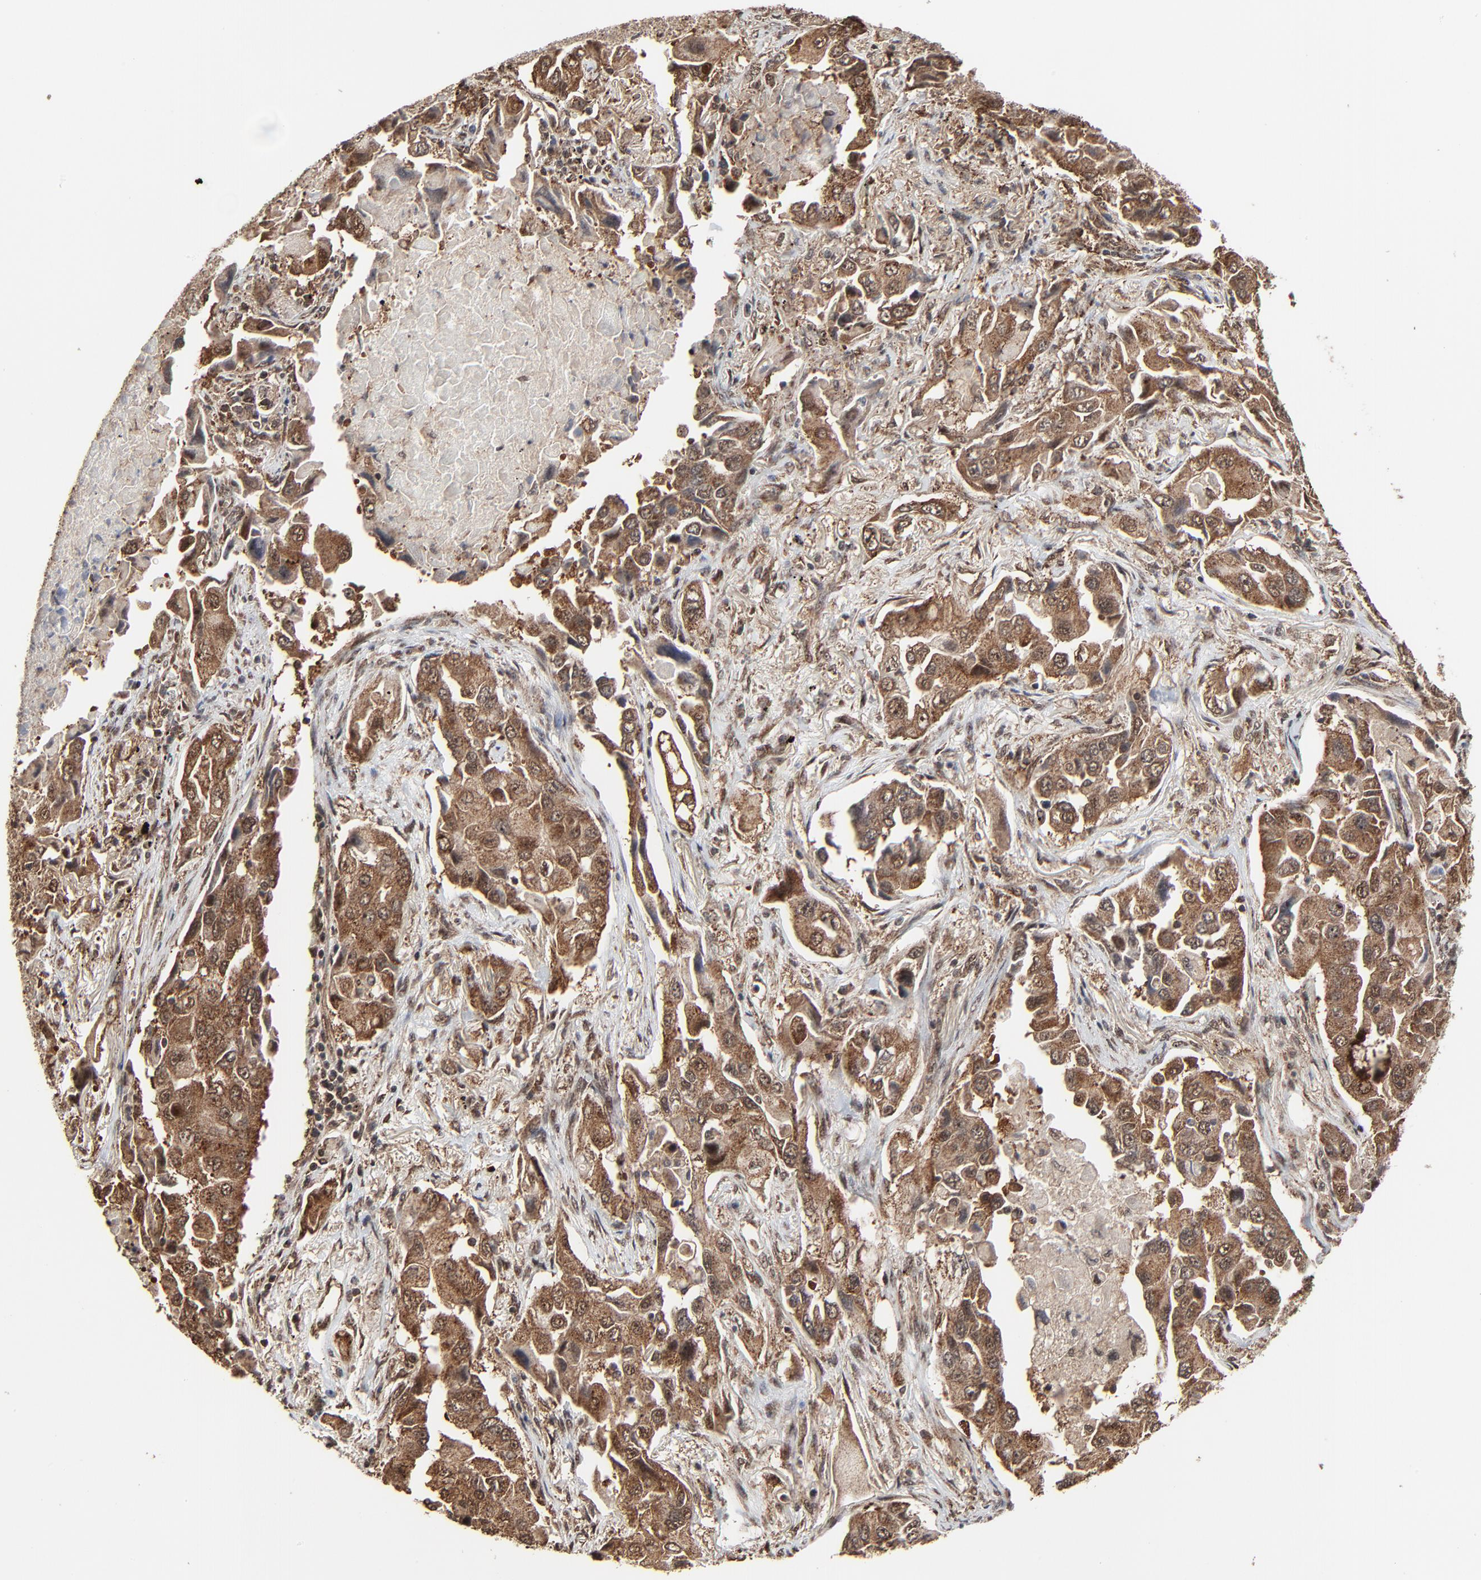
{"staining": {"intensity": "moderate", "quantity": "25%-75%", "location": "cytoplasmic/membranous,nuclear"}, "tissue": "lung cancer", "cell_type": "Tumor cells", "image_type": "cancer", "snomed": [{"axis": "morphology", "description": "Adenocarcinoma, NOS"}, {"axis": "topography", "description": "Lung"}], "caption": "DAB (3,3'-diaminobenzidine) immunohistochemical staining of lung cancer exhibits moderate cytoplasmic/membranous and nuclear protein positivity in about 25%-75% of tumor cells. (Brightfield microscopy of DAB IHC at high magnification).", "gene": "RHOJ", "patient": {"sex": "female", "age": 65}}